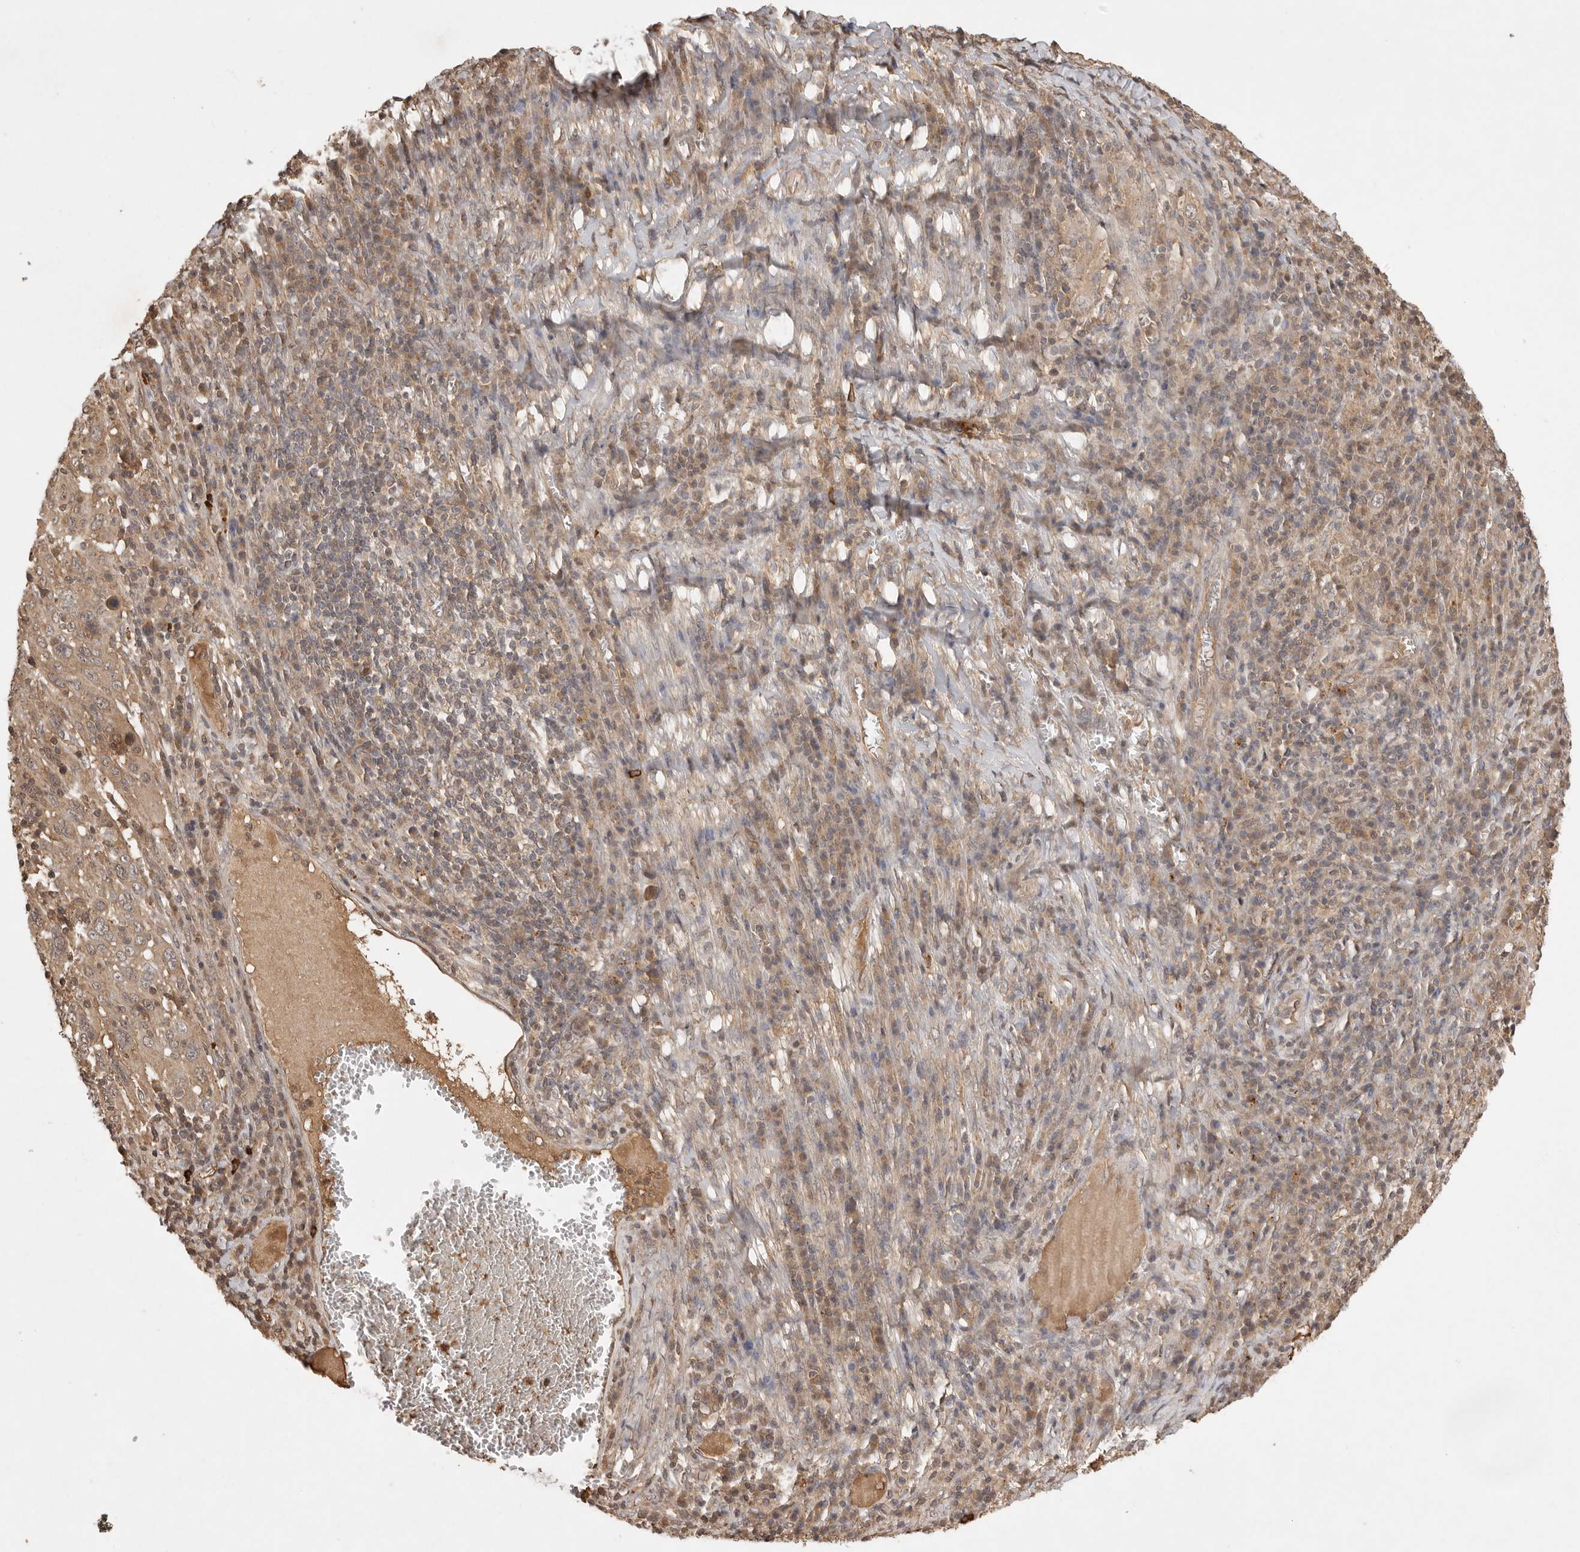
{"staining": {"intensity": "moderate", "quantity": ">75%", "location": "cytoplasmic/membranous"}, "tissue": "cervical cancer", "cell_type": "Tumor cells", "image_type": "cancer", "snomed": [{"axis": "morphology", "description": "Squamous cell carcinoma, NOS"}, {"axis": "topography", "description": "Cervix"}], "caption": "A brown stain highlights moderate cytoplasmic/membranous staining of a protein in cervical cancer (squamous cell carcinoma) tumor cells.", "gene": "PRMT3", "patient": {"sex": "female", "age": 46}}